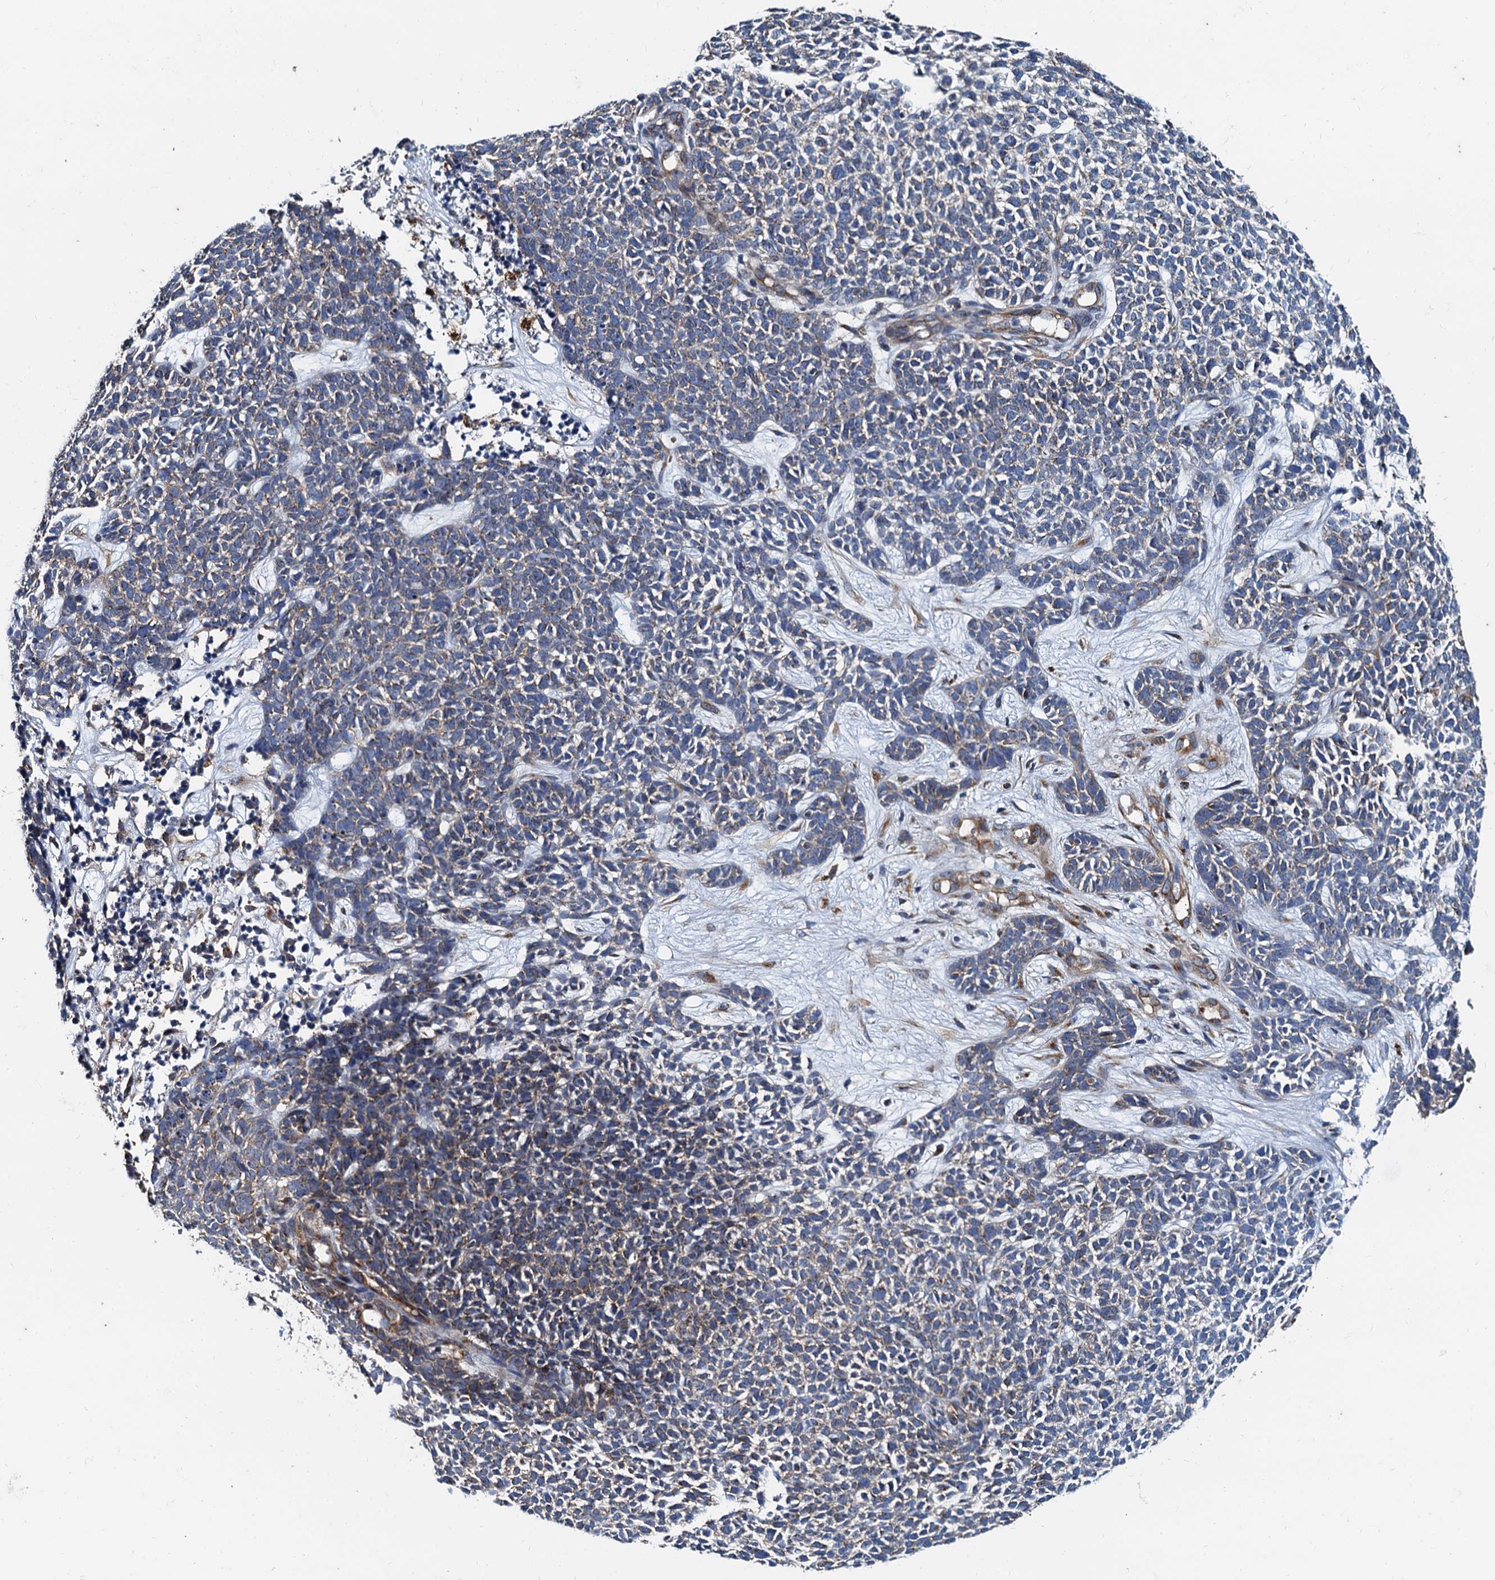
{"staining": {"intensity": "weak", "quantity": "<25%", "location": "cytoplasmic/membranous"}, "tissue": "skin cancer", "cell_type": "Tumor cells", "image_type": "cancer", "snomed": [{"axis": "morphology", "description": "Basal cell carcinoma"}, {"axis": "topography", "description": "Skin"}], "caption": "Immunohistochemistry micrograph of neoplastic tissue: human basal cell carcinoma (skin) stained with DAB (3,3'-diaminobenzidine) displays no significant protein positivity in tumor cells.", "gene": "NGRN", "patient": {"sex": "female", "age": 84}}